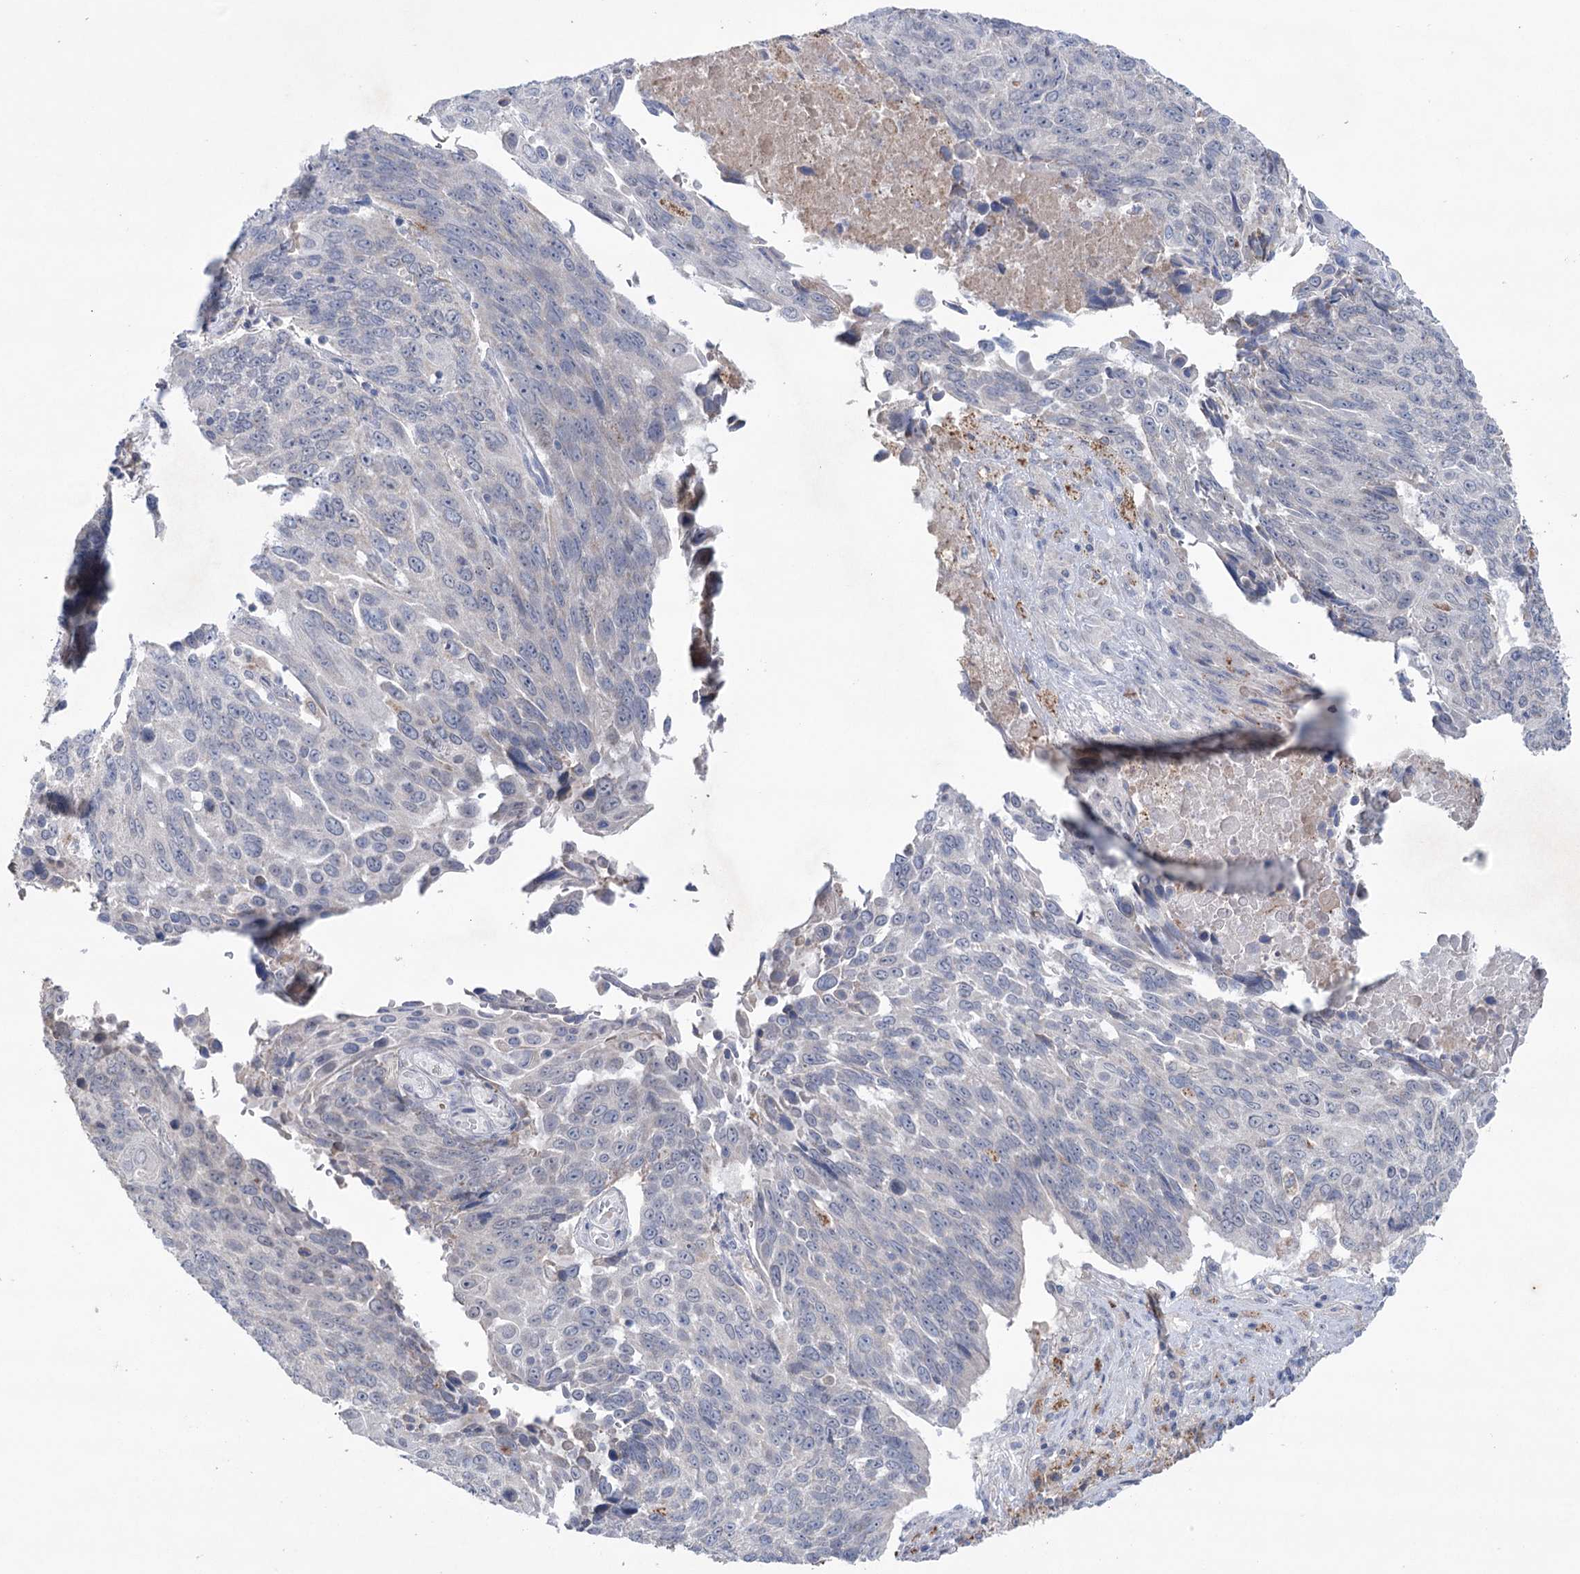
{"staining": {"intensity": "negative", "quantity": "none", "location": "none"}, "tissue": "lung cancer", "cell_type": "Tumor cells", "image_type": "cancer", "snomed": [{"axis": "morphology", "description": "Squamous cell carcinoma, NOS"}, {"axis": "topography", "description": "Lung"}], "caption": "Micrograph shows no protein positivity in tumor cells of lung cancer (squamous cell carcinoma) tissue.", "gene": "MTCH2", "patient": {"sex": "male", "age": 66}}